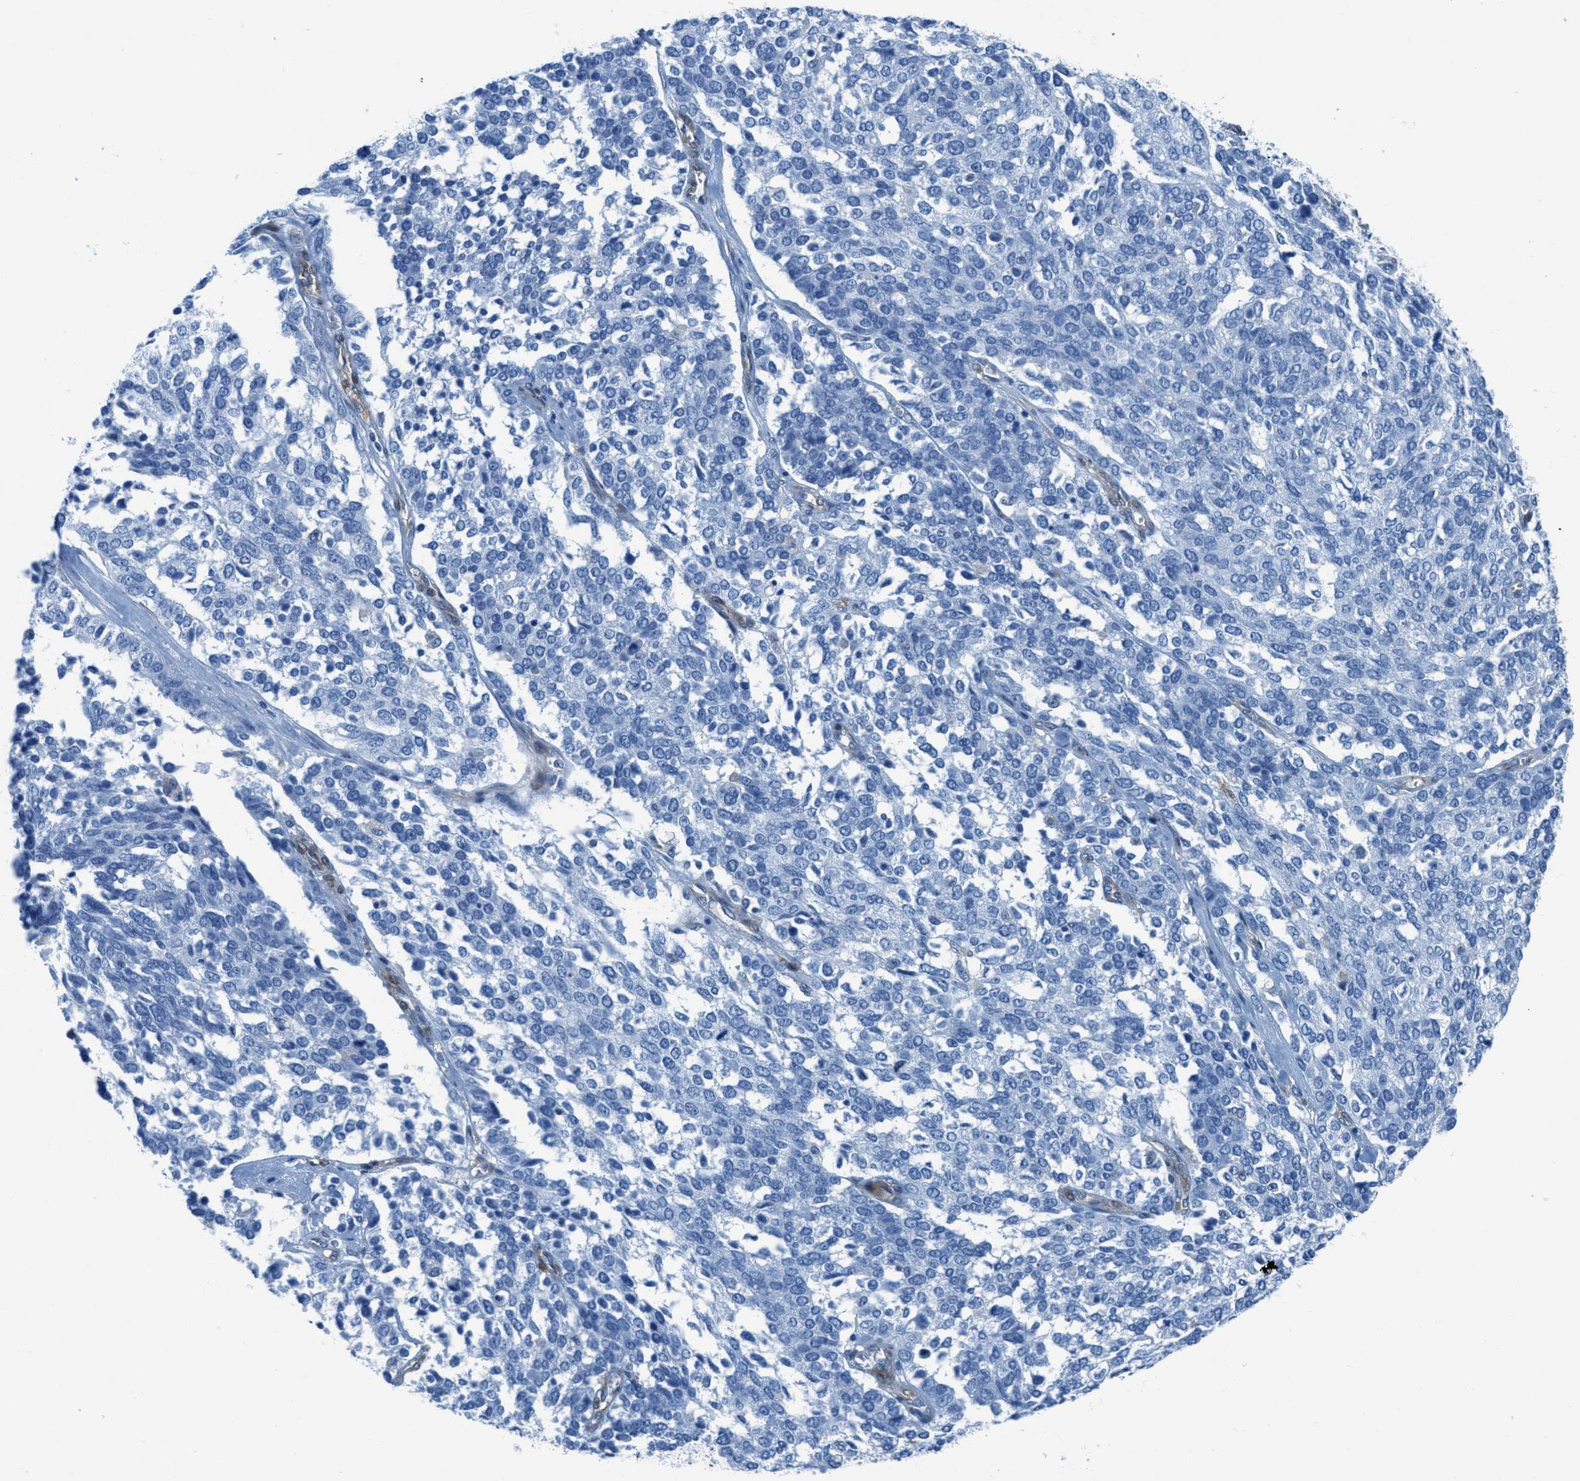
{"staining": {"intensity": "negative", "quantity": "none", "location": "none"}, "tissue": "ovarian cancer", "cell_type": "Tumor cells", "image_type": "cancer", "snomed": [{"axis": "morphology", "description": "Cystadenocarcinoma, serous, NOS"}, {"axis": "topography", "description": "Ovary"}], "caption": "This is an immunohistochemistry (IHC) histopathology image of ovarian cancer. There is no positivity in tumor cells.", "gene": "MAPRE2", "patient": {"sex": "female", "age": 44}}